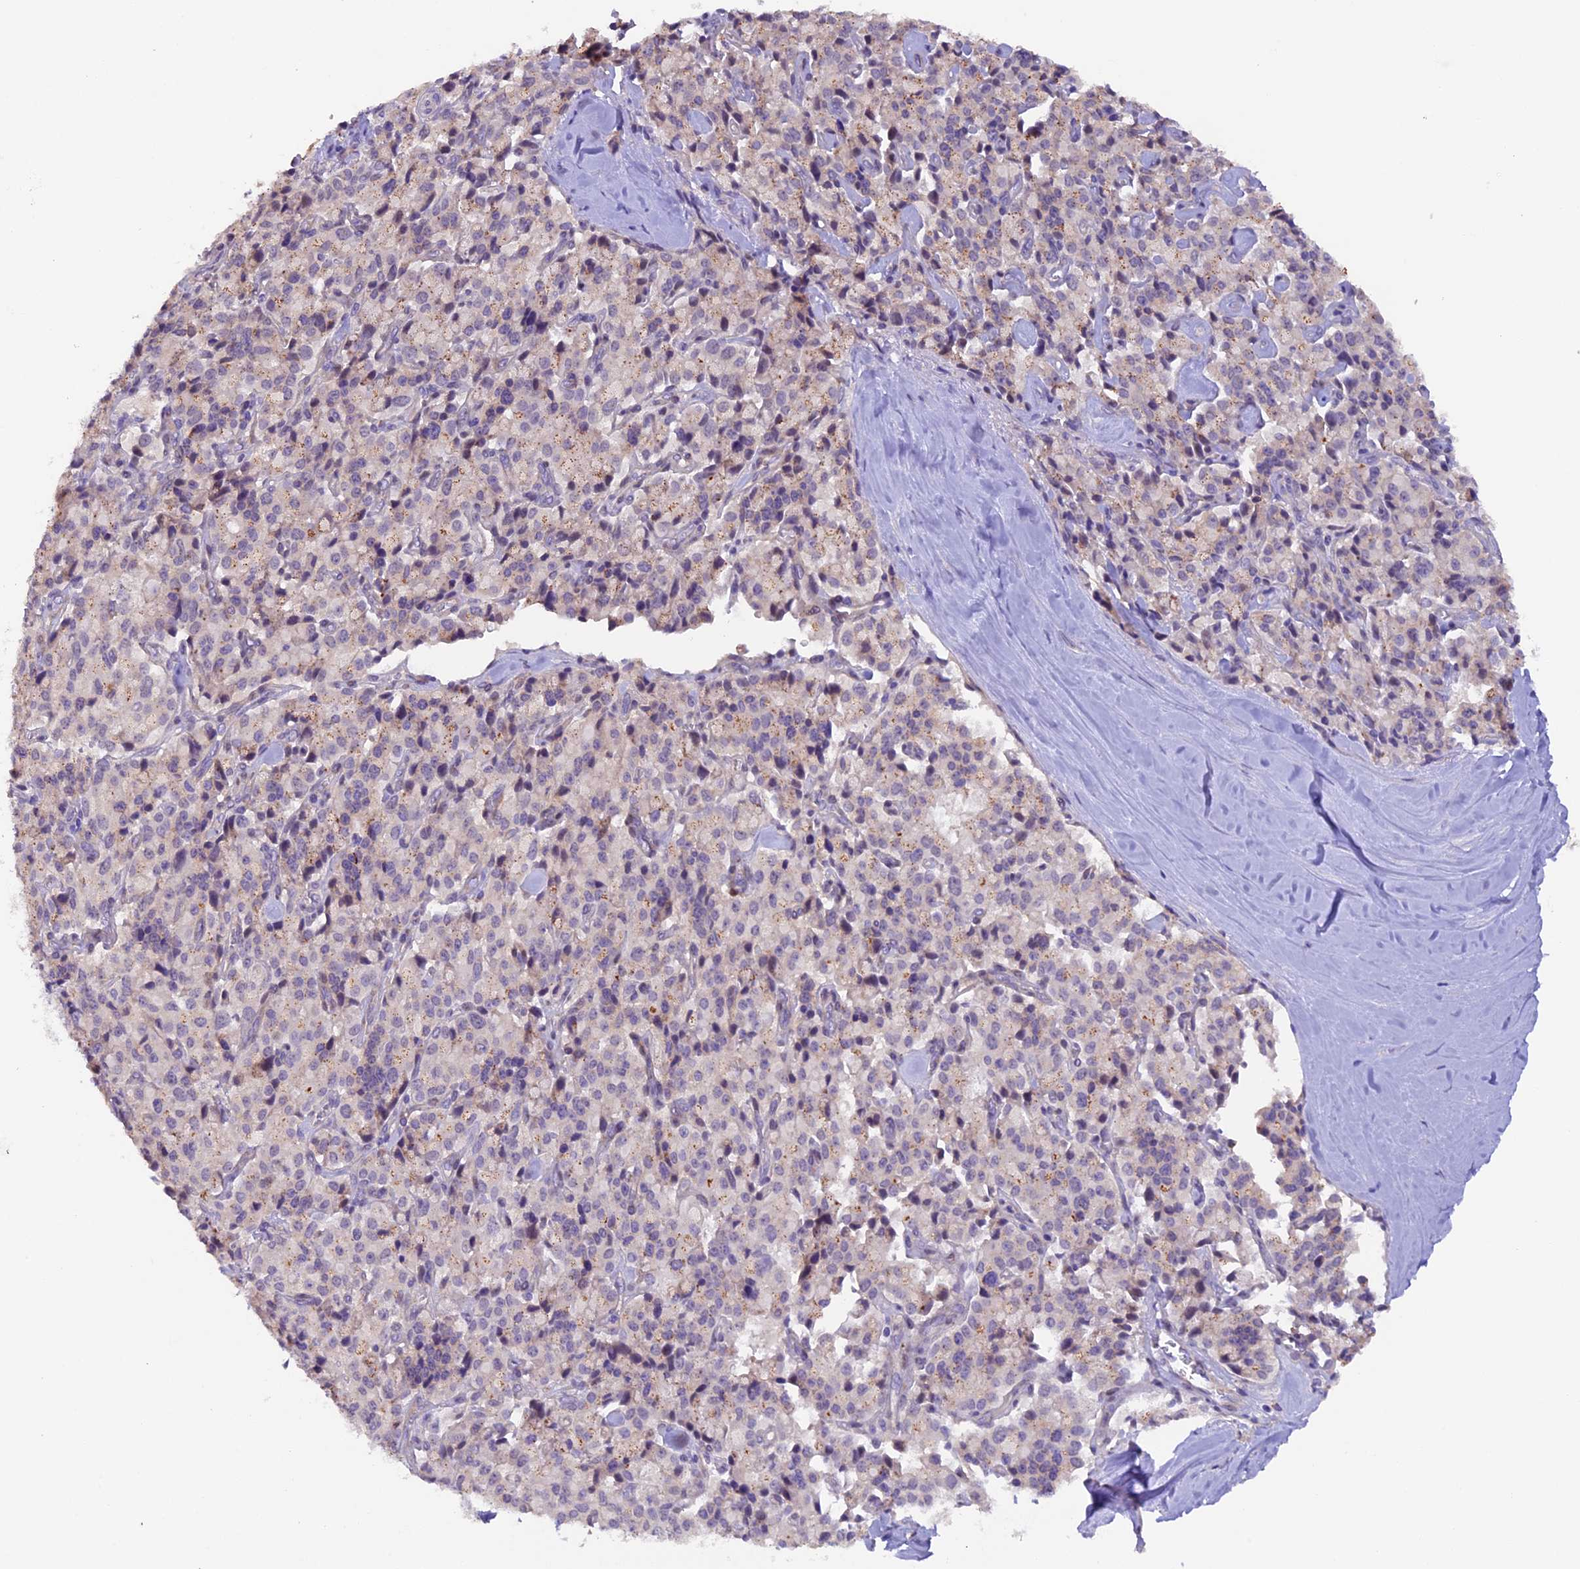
{"staining": {"intensity": "negative", "quantity": "none", "location": "none"}, "tissue": "pancreatic cancer", "cell_type": "Tumor cells", "image_type": "cancer", "snomed": [{"axis": "morphology", "description": "Adenocarcinoma, NOS"}, {"axis": "topography", "description": "Pancreas"}], "caption": "DAB immunohistochemical staining of pancreatic cancer (adenocarcinoma) reveals no significant expression in tumor cells.", "gene": "NCK2", "patient": {"sex": "male", "age": 65}}